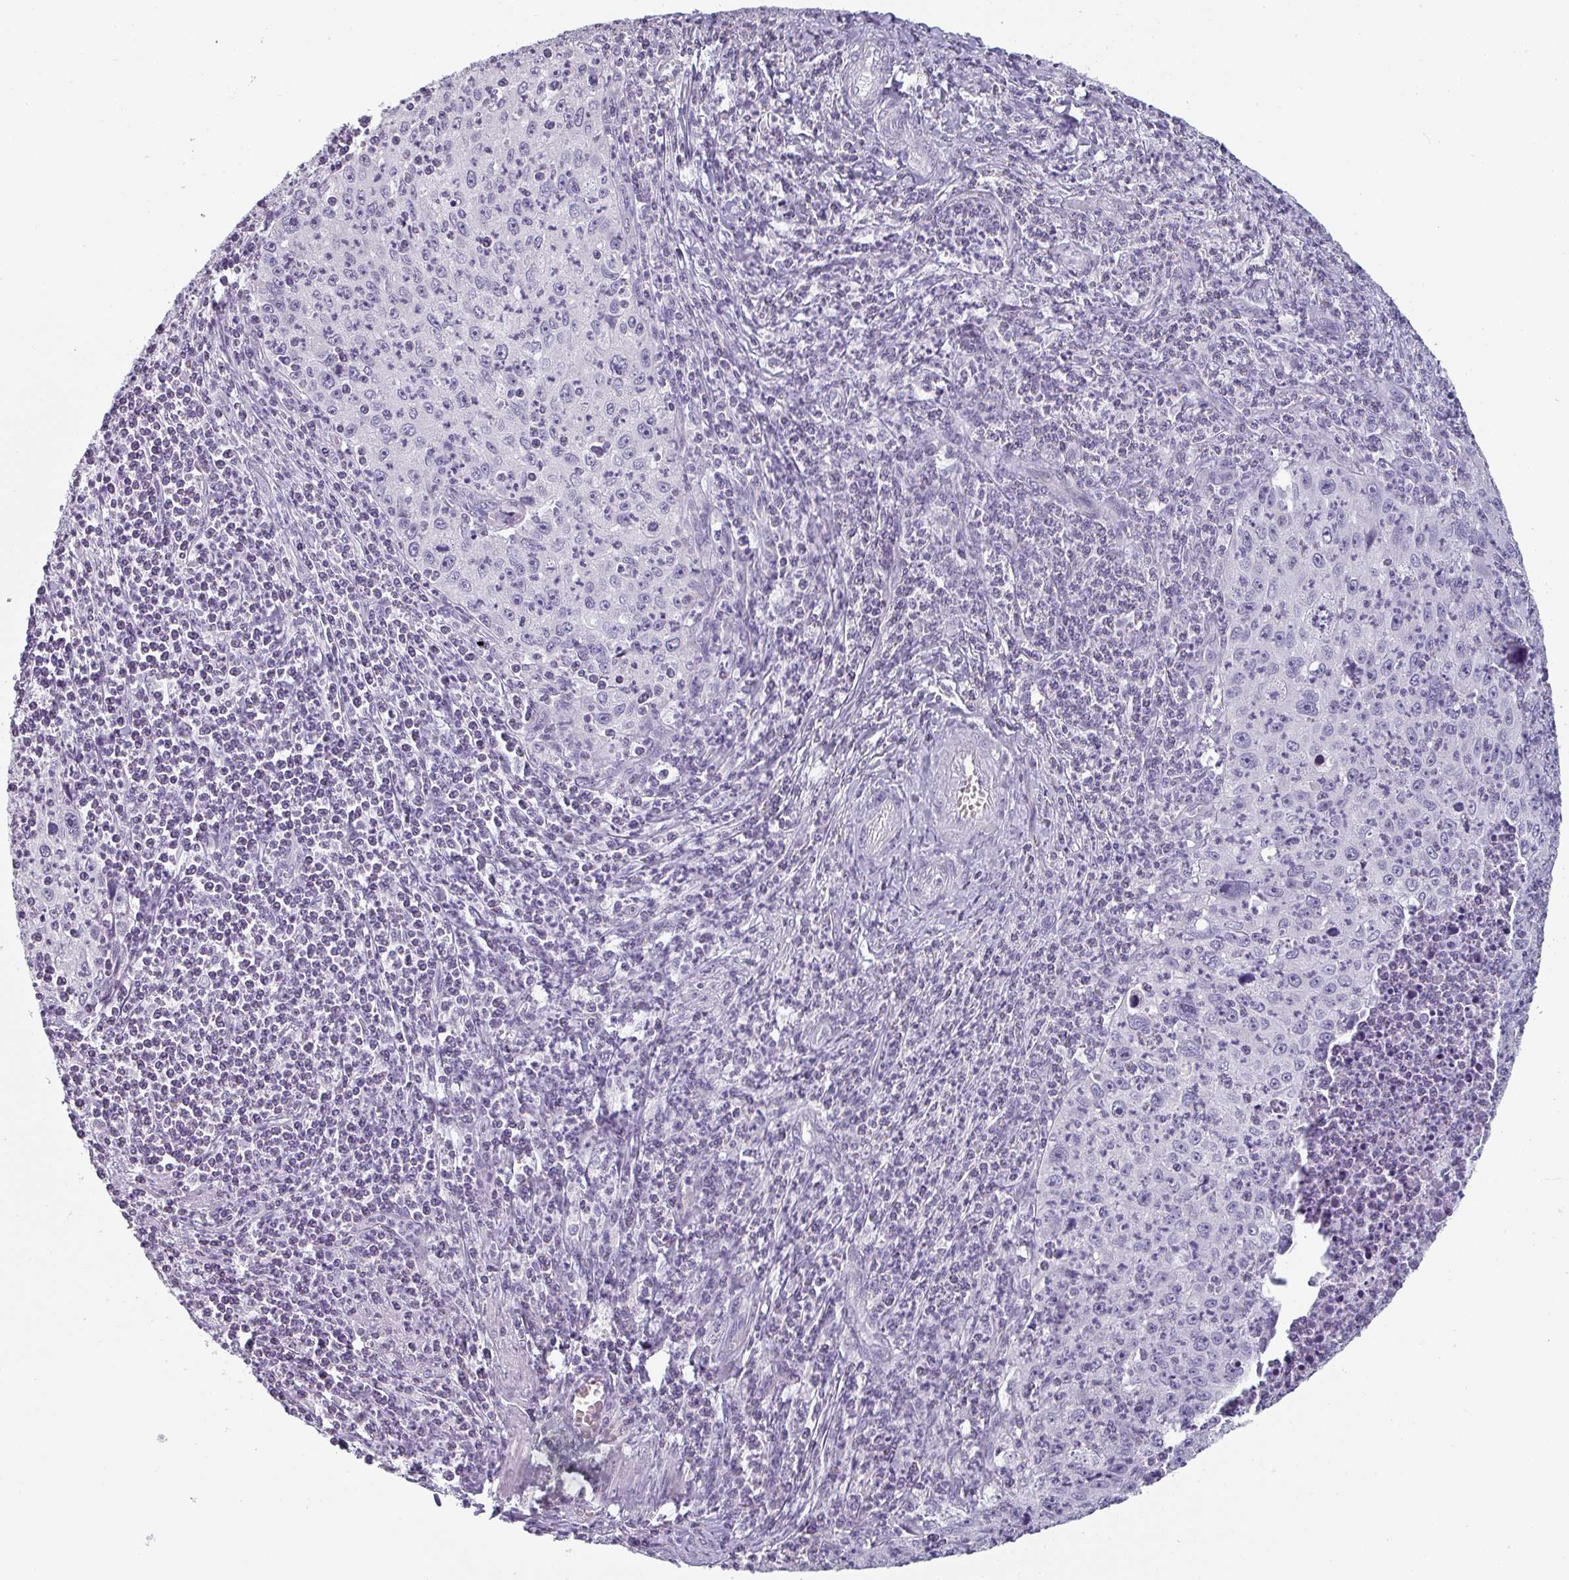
{"staining": {"intensity": "negative", "quantity": "none", "location": "none"}, "tissue": "cervical cancer", "cell_type": "Tumor cells", "image_type": "cancer", "snomed": [{"axis": "morphology", "description": "Squamous cell carcinoma, NOS"}, {"axis": "topography", "description": "Cervix"}], "caption": "A histopathology image of cervical cancer stained for a protein reveals no brown staining in tumor cells.", "gene": "SFTPA1", "patient": {"sex": "female", "age": 30}}